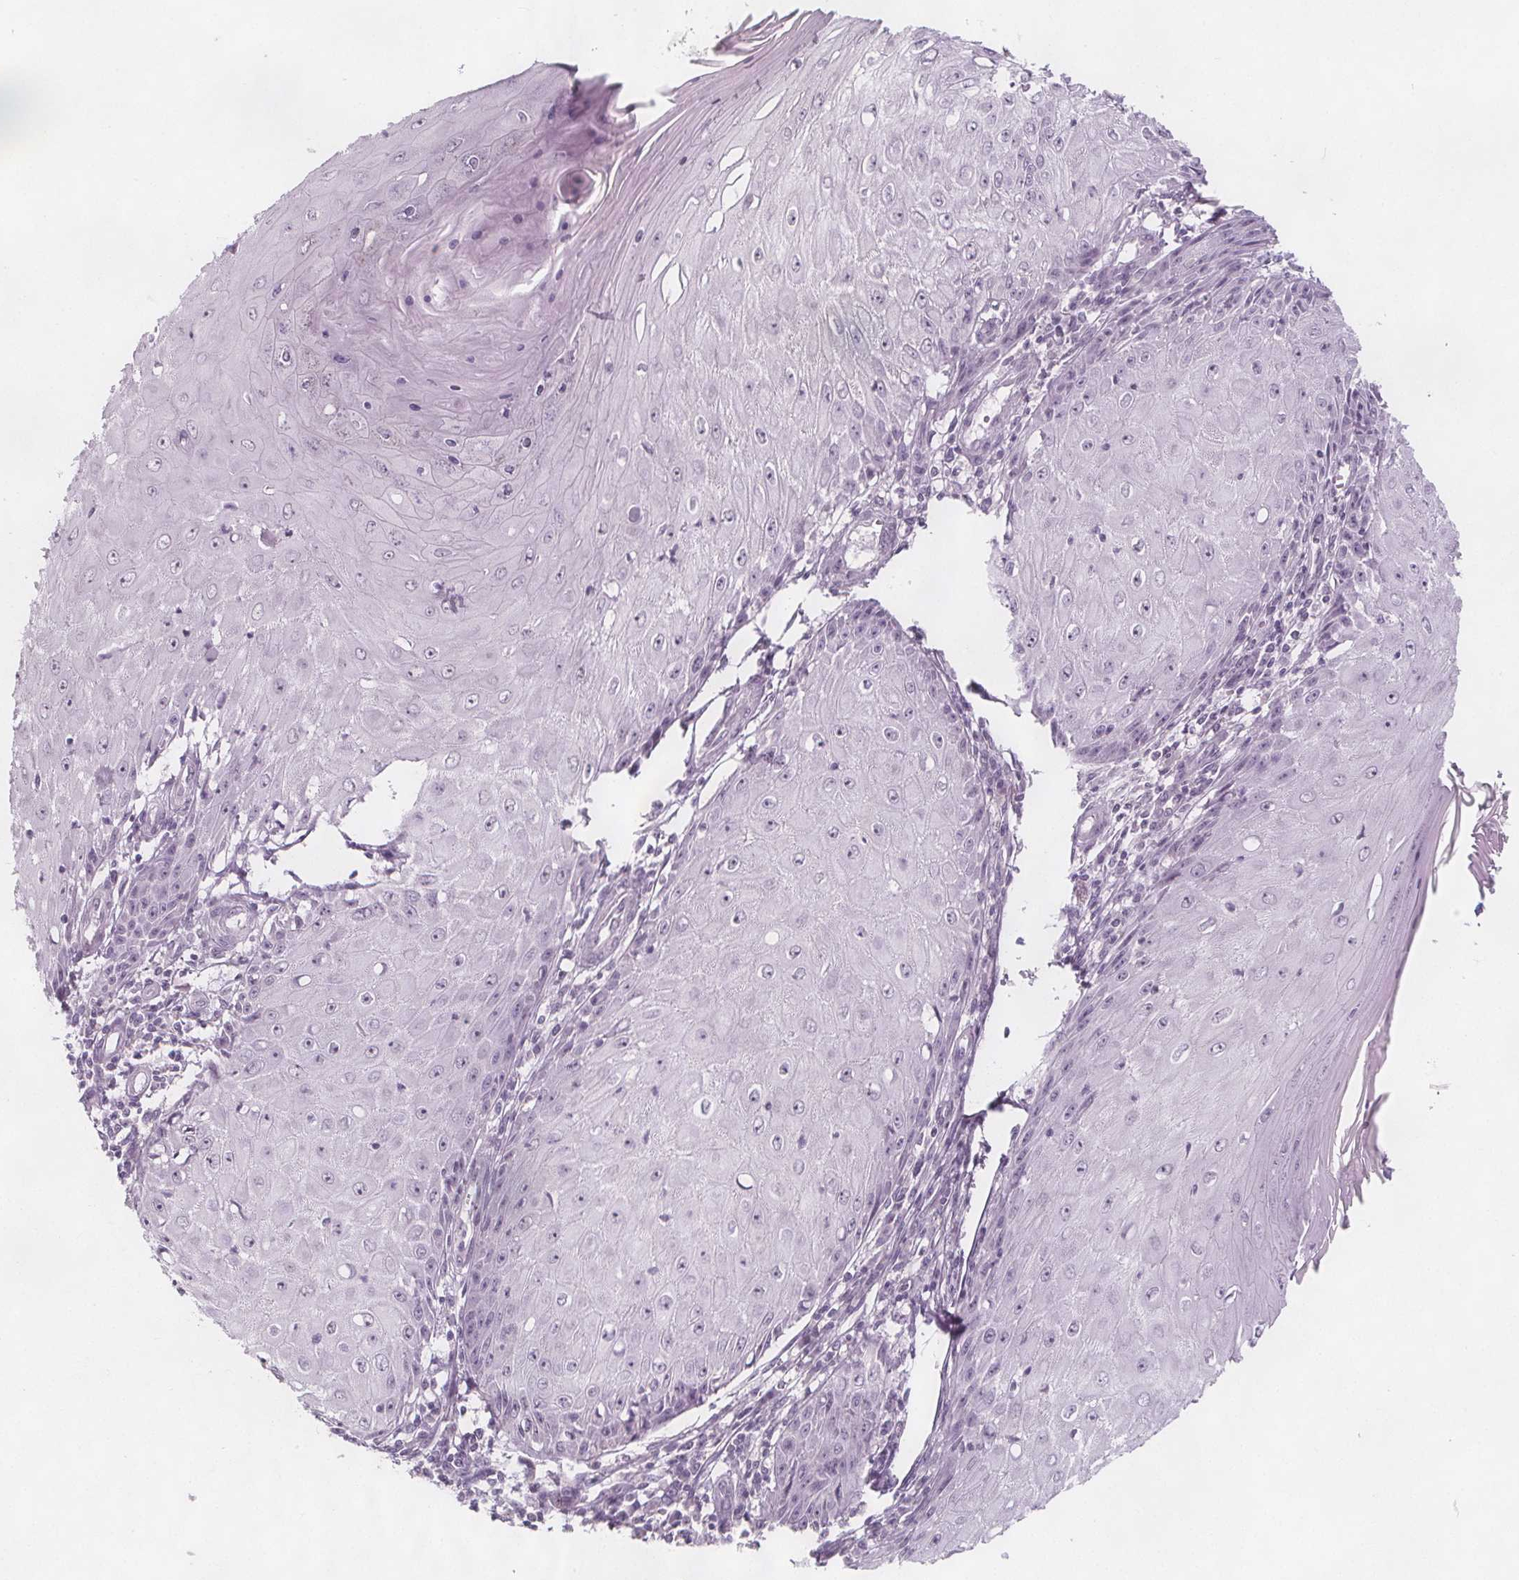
{"staining": {"intensity": "negative", "quantity": "none", "location": "none"}, "tissue": "skin cancer", "cell_type": "Tumor cells", "image_type": "cancer", "snomed": [{"axis": "morphology", "description": "Squamous cell carcinoma, NOS"}, {"axis": "topography", "description": "Skin"}], "caption": "The immunohistochemistry micrograph has no significant staining in tumor cells of skin squamous cell carcinoma tissue. (DAB (3,3'-diaminobenzidine) immunohistochemistry with hematoxylin counter stain).", "gene": "C1orf167", "patient": {"sex": "female", "age": 73}}